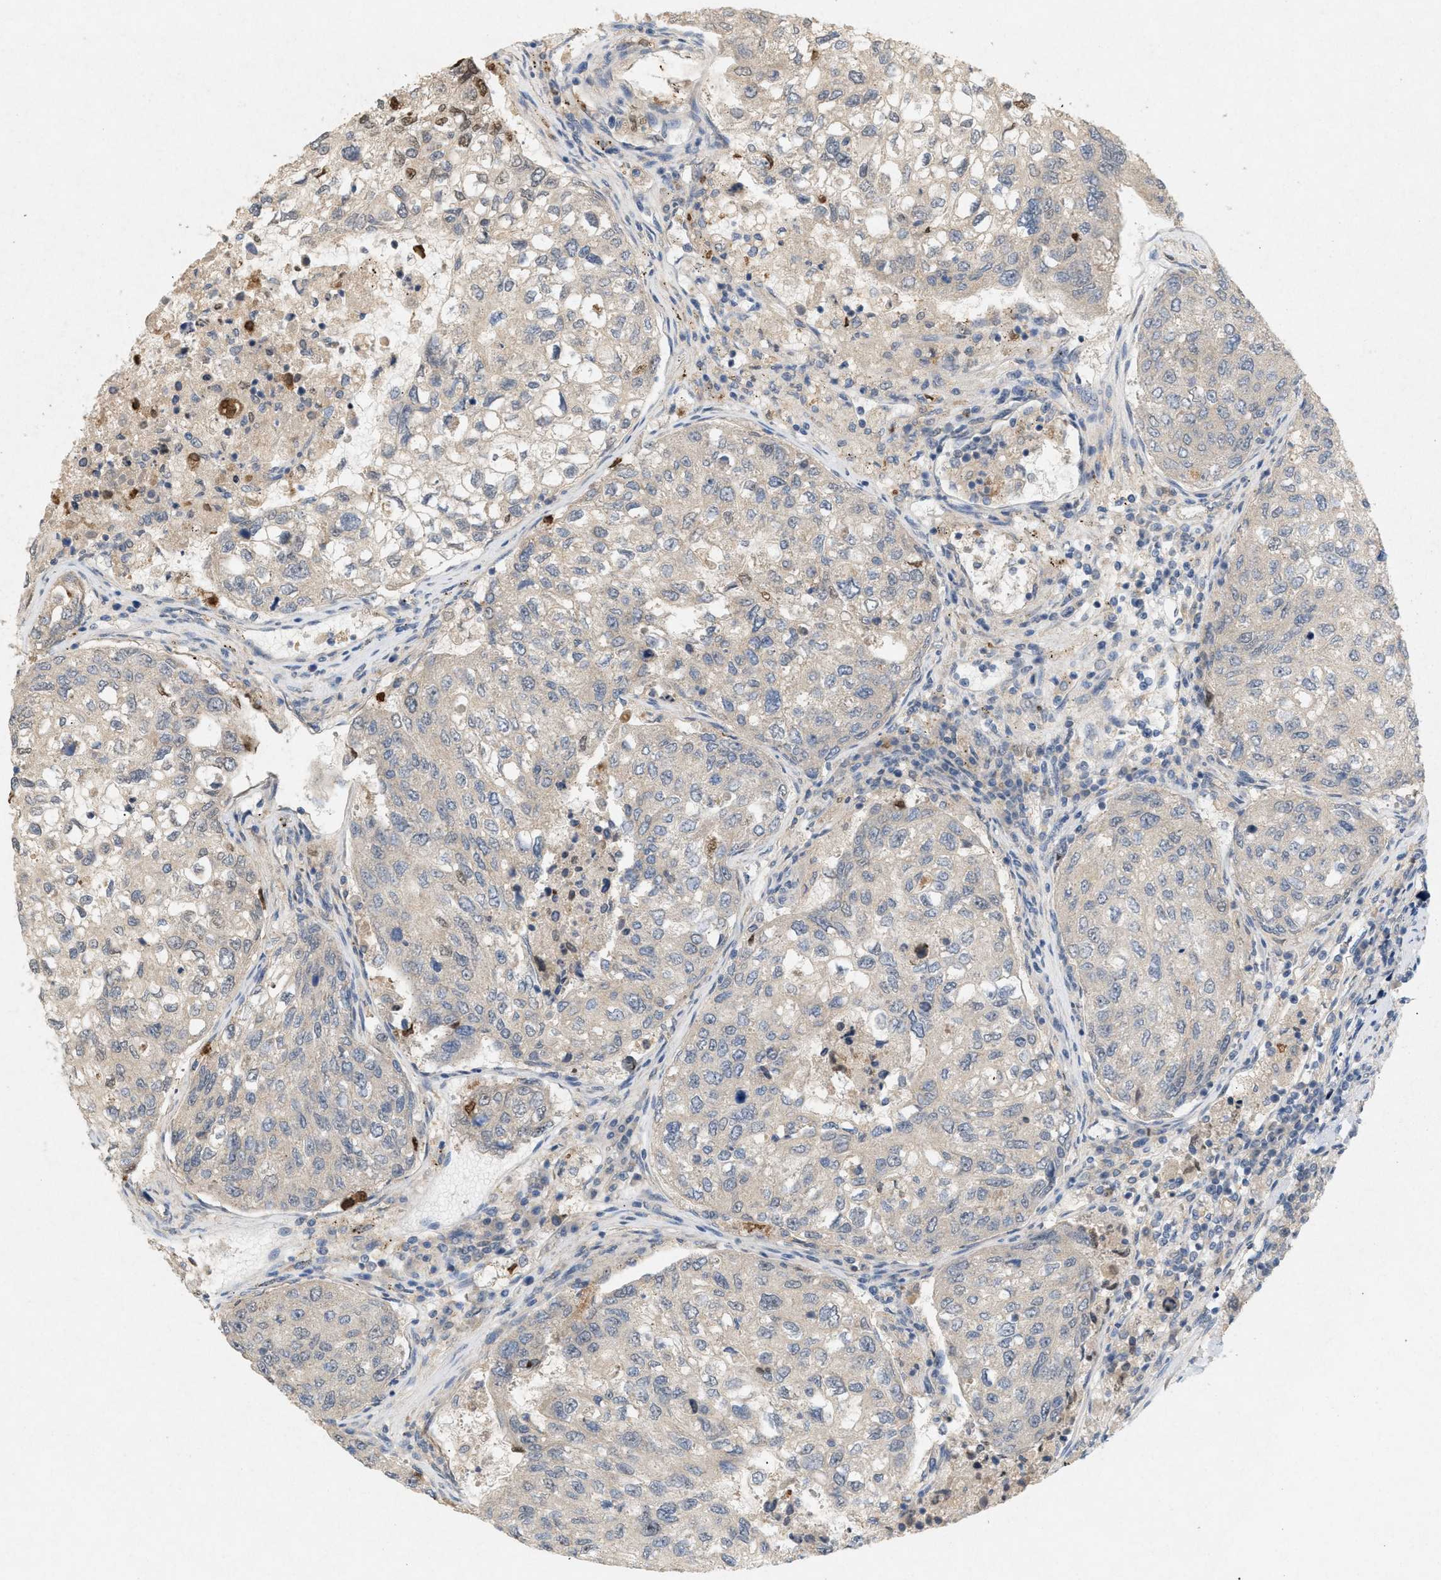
{"staining": {"intensity": "negative", "quantity": "none", "location": "none"}, "tissue": "urothelial cancer", "cell_type": "Tumor cells", "image_type": "cancer", "snomed": [{"axis": "morphology", "description": "Urothelial carcinoma, High grade"}, {"axis": "topography", "description": "Lymph node"}, {"axis": "topography", "description": "Urinary bladder"}], "caption": "Immunohistochemistry image of high-grade urothelial carcinoma stained for a protein (brown), which exhibits no expression in tumor cells.", "gene": "DCAF7", "patient": {"sex": "male", "age": 51}}